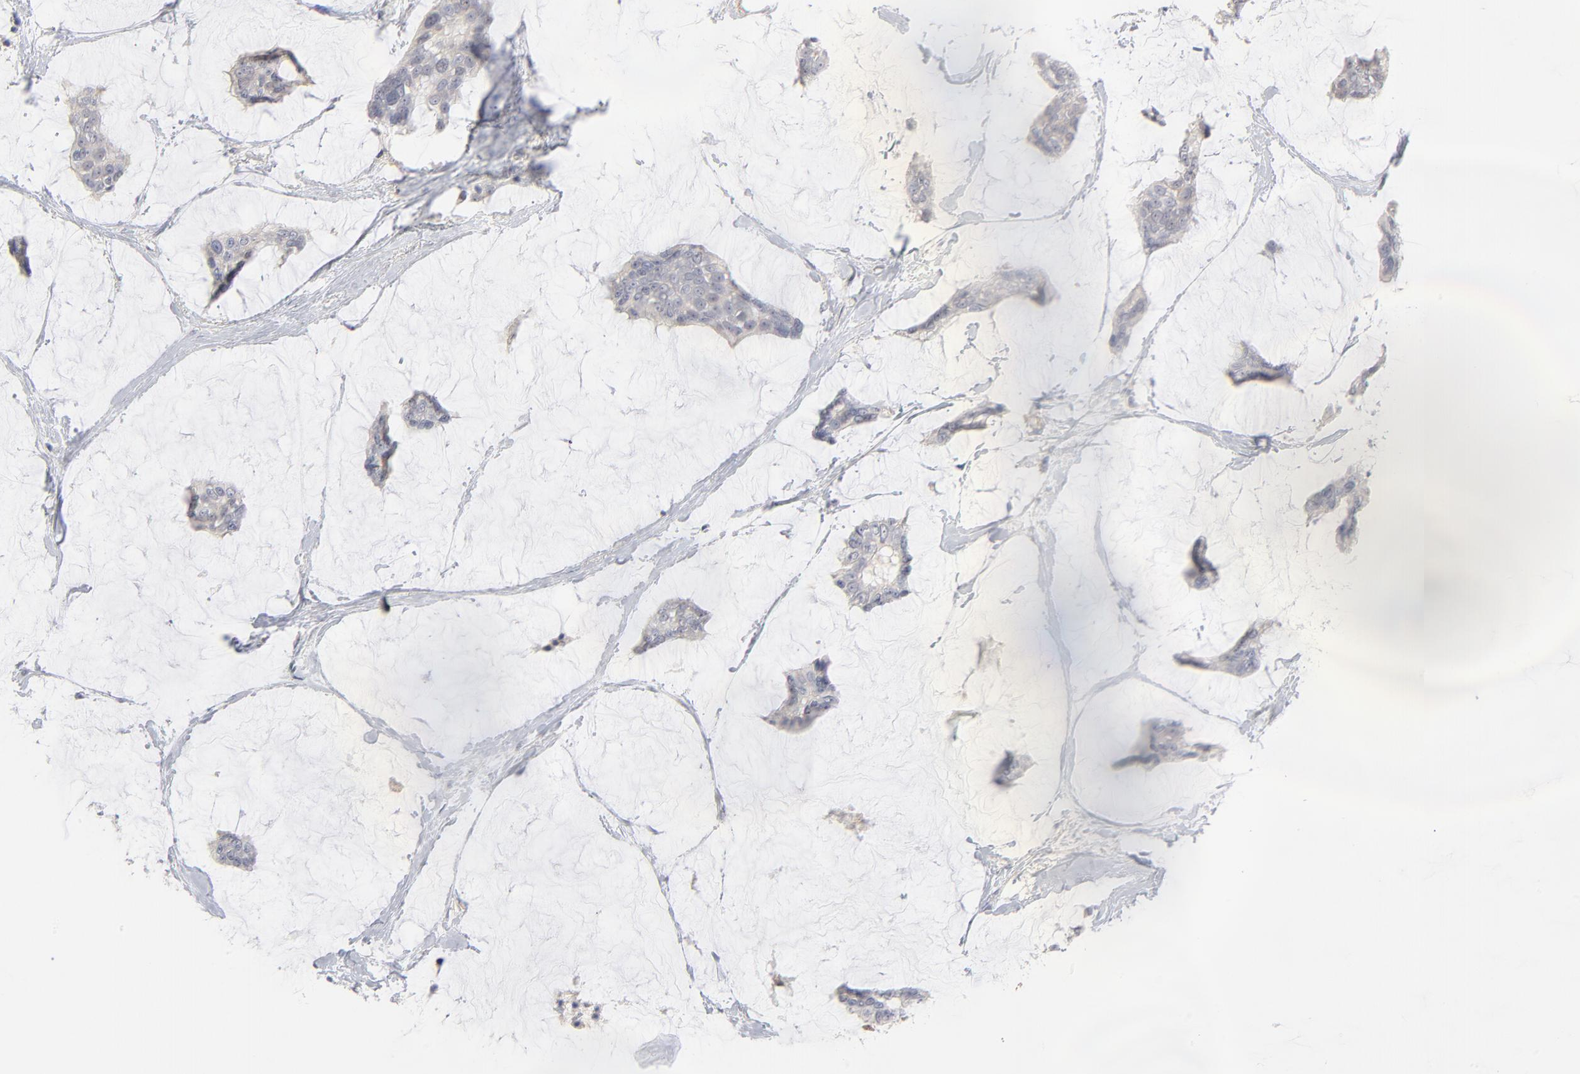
{"staining": {"intensity": "weak", "quantity": "25%-75%", "location": "cytoplasmic/membranous"}, "tissue": "breast cancer", "cell_type": "Tumor cells", "image_type": "cancer", "snomed": [{"axis": "morphology", "description": "Duct carcinoma"}, {"axis": "topography", "description": "Breast"}], "caption": "Breast intraductal carcinoma stained for a protein (brown) exhibits weak cytoplasmic/membranous positive positivity in approximately 25%-75% of tumor cells.", "gene": "SLC16A1", "patient": {"sex": "female", "age": 93}}